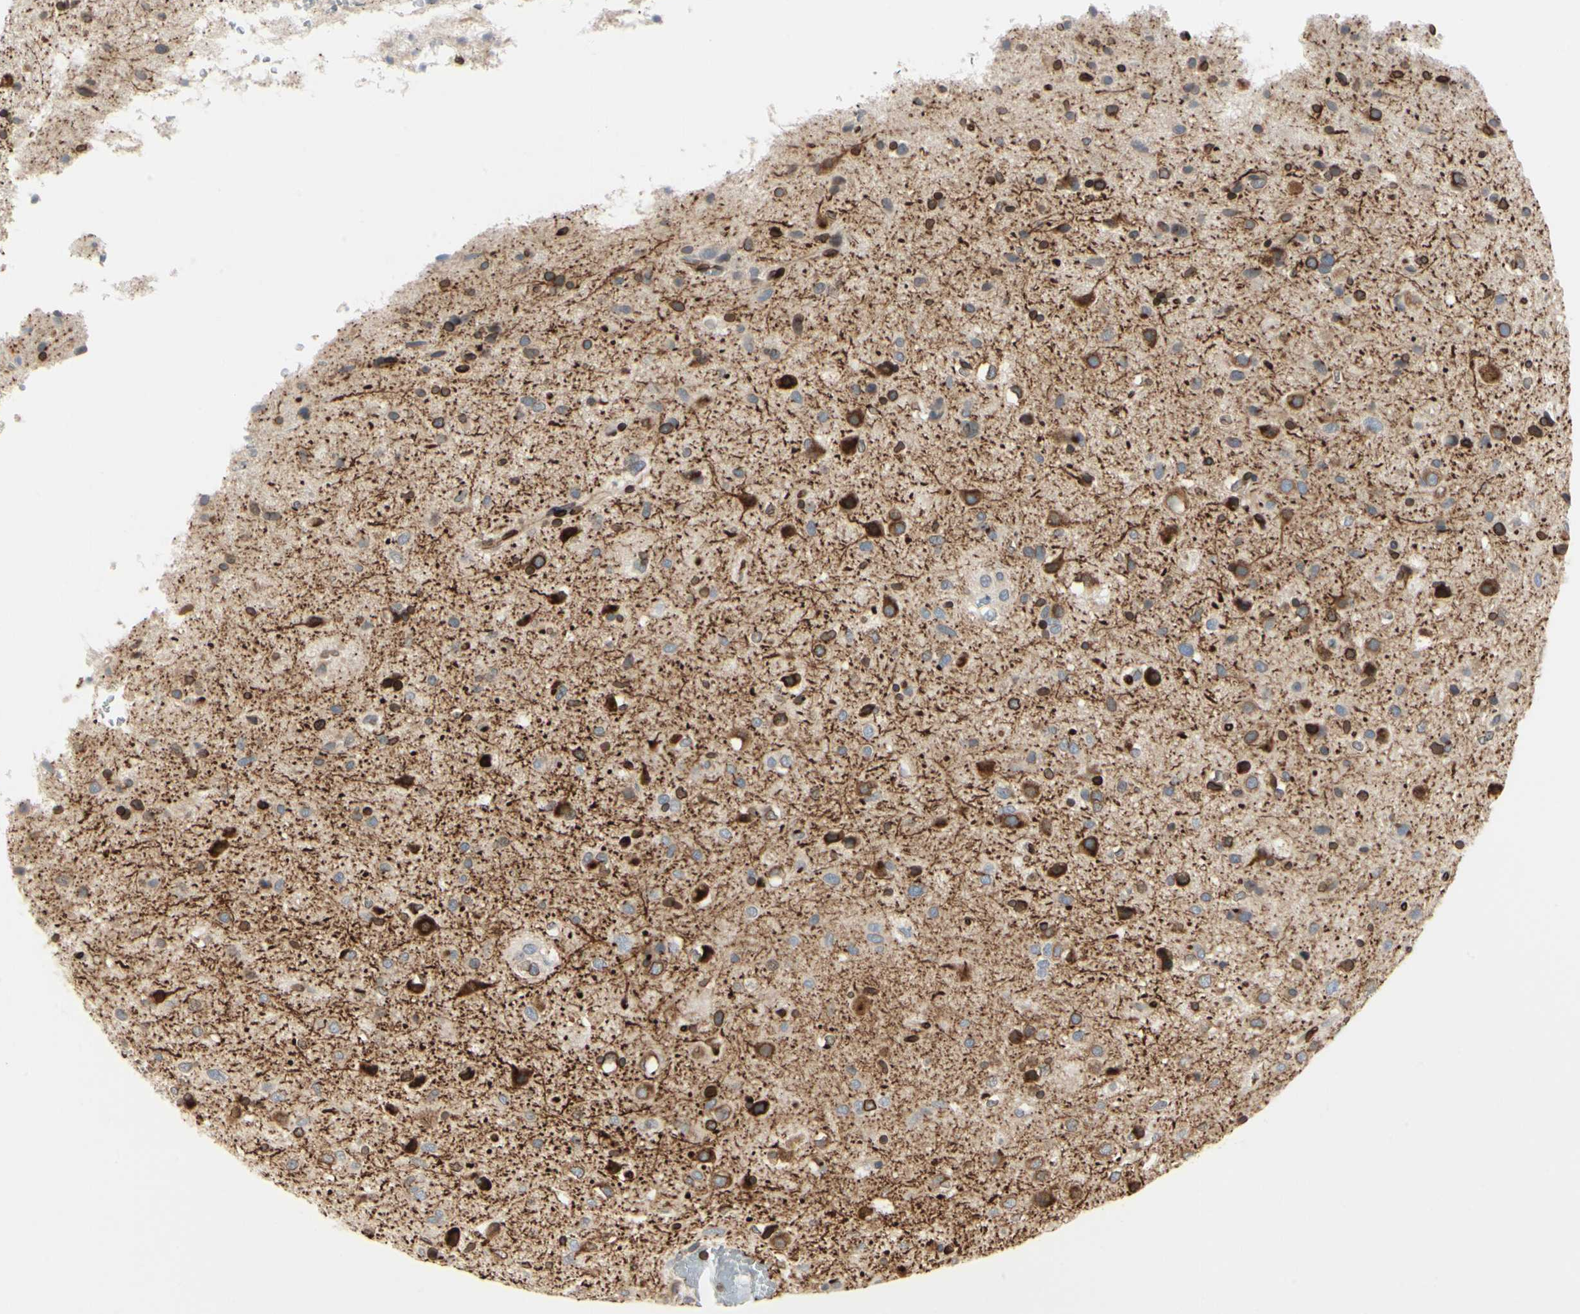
{"staining": {"intensity": "moderate", "quantity": "<25%", "location": "cytoplasmic/membranous,nuclear"}, "tissue": "glioma", "cell_type": "Tumor cells", "image_type": "cancer", "snomed": [{"axis": "morphology", "description": "Glioma, malignant, Low grade"}, {"axis": "topography", "description": "Brain"}], "caption": "A micrograph of human glioma stained for a protein demonstrates moderate cytoplasmic/membranous and nuclear brown staining in tumor cells.", "gene": "TMPO", "patient": {"sex": "male", "age": 77}}